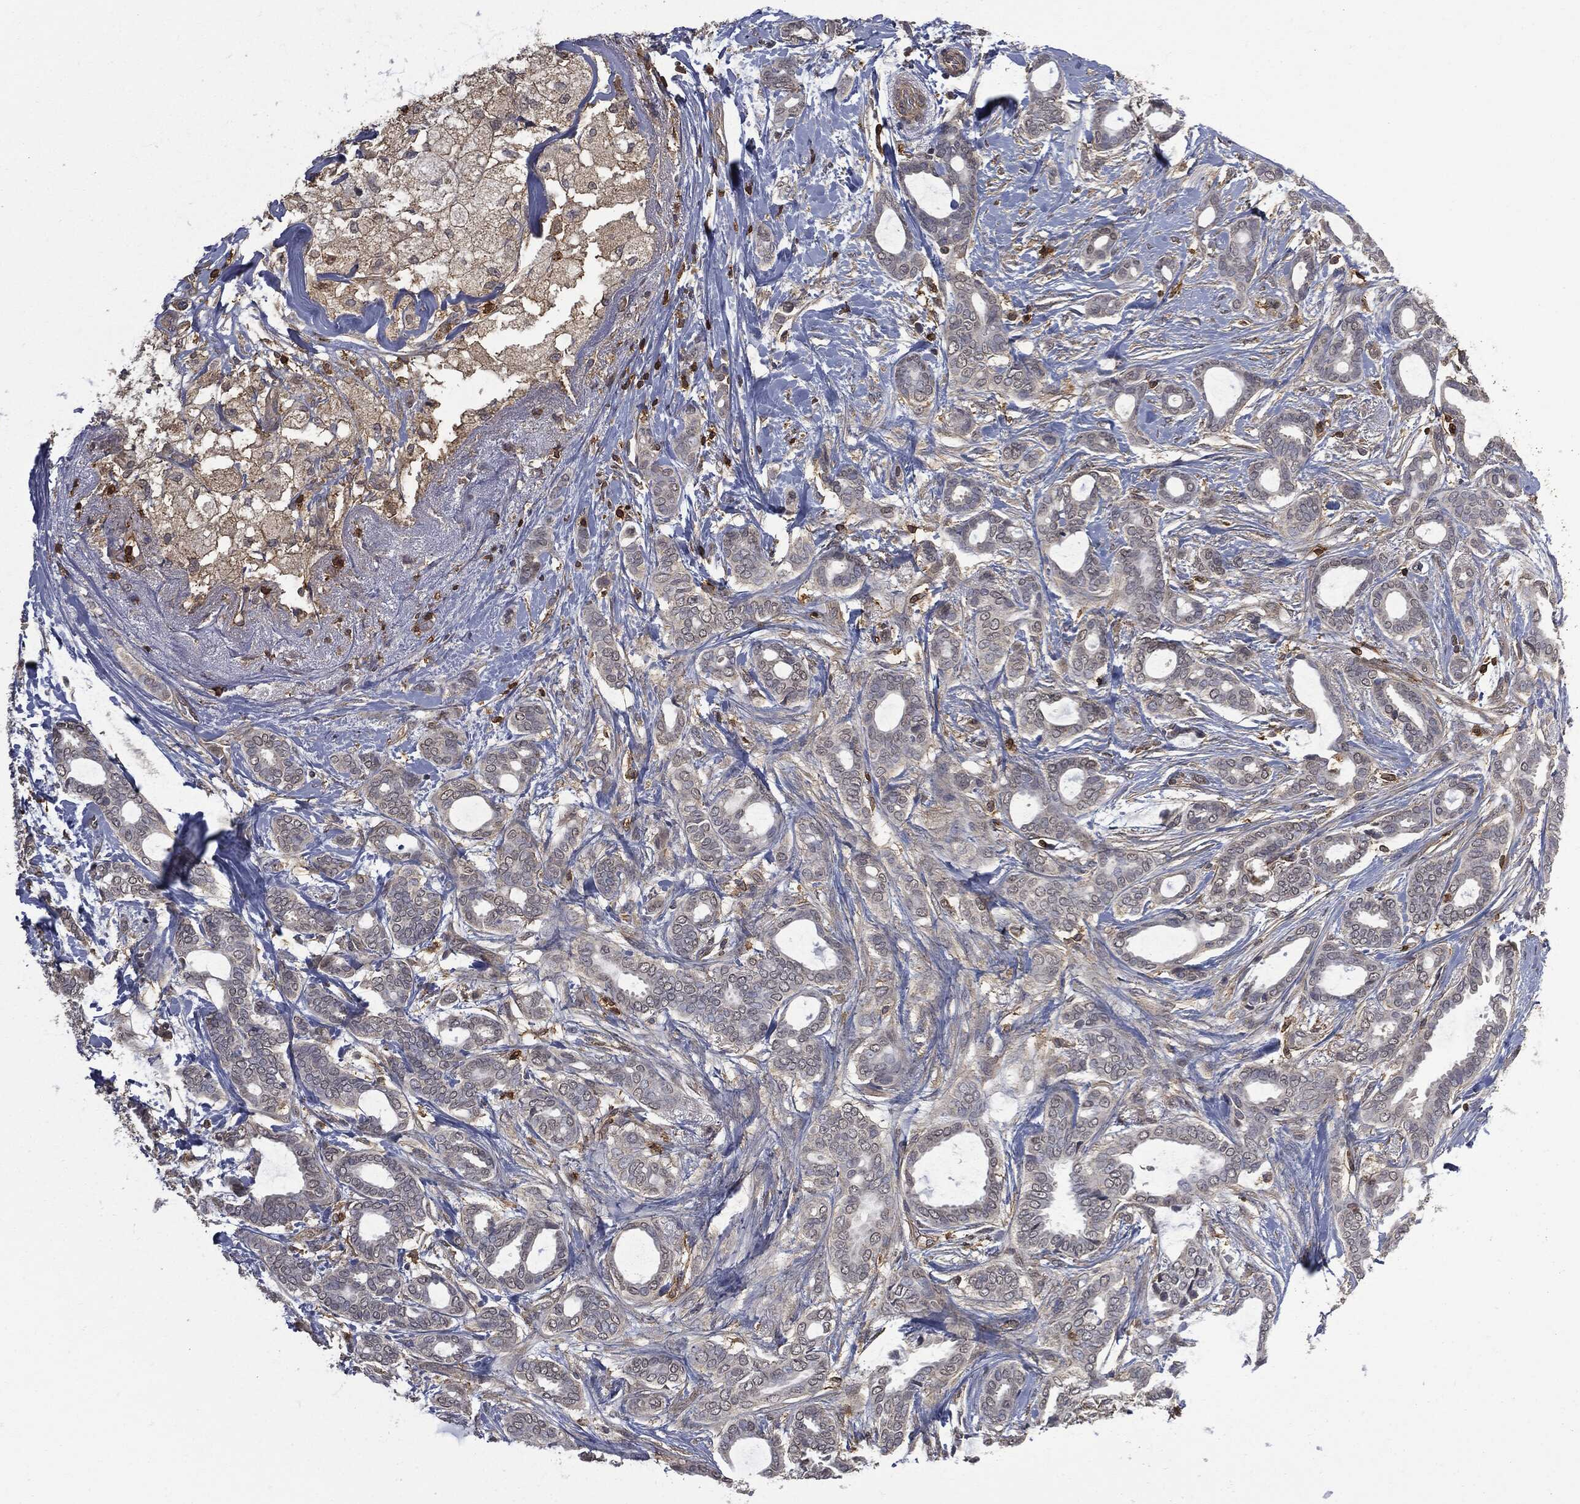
{"staining": {"intensity": "negative", "quantity": "none", "location": "none"}, "tissue": "breast cancer", "cell_type": "Tumor cells", "image_type": "cancer", "snomed": [{"axis": "morphology", "description": "Duct carcinoma"}, {"axis": "topography", "description": "Breast"}], "caption": "DAB immunohistochemical staining of infiltrating ductal carcinoma (breast) exhibits no significant positivity in tumor cells.", "gene": "PSMB10", "patient": {"sex": "female", "age": 51}}